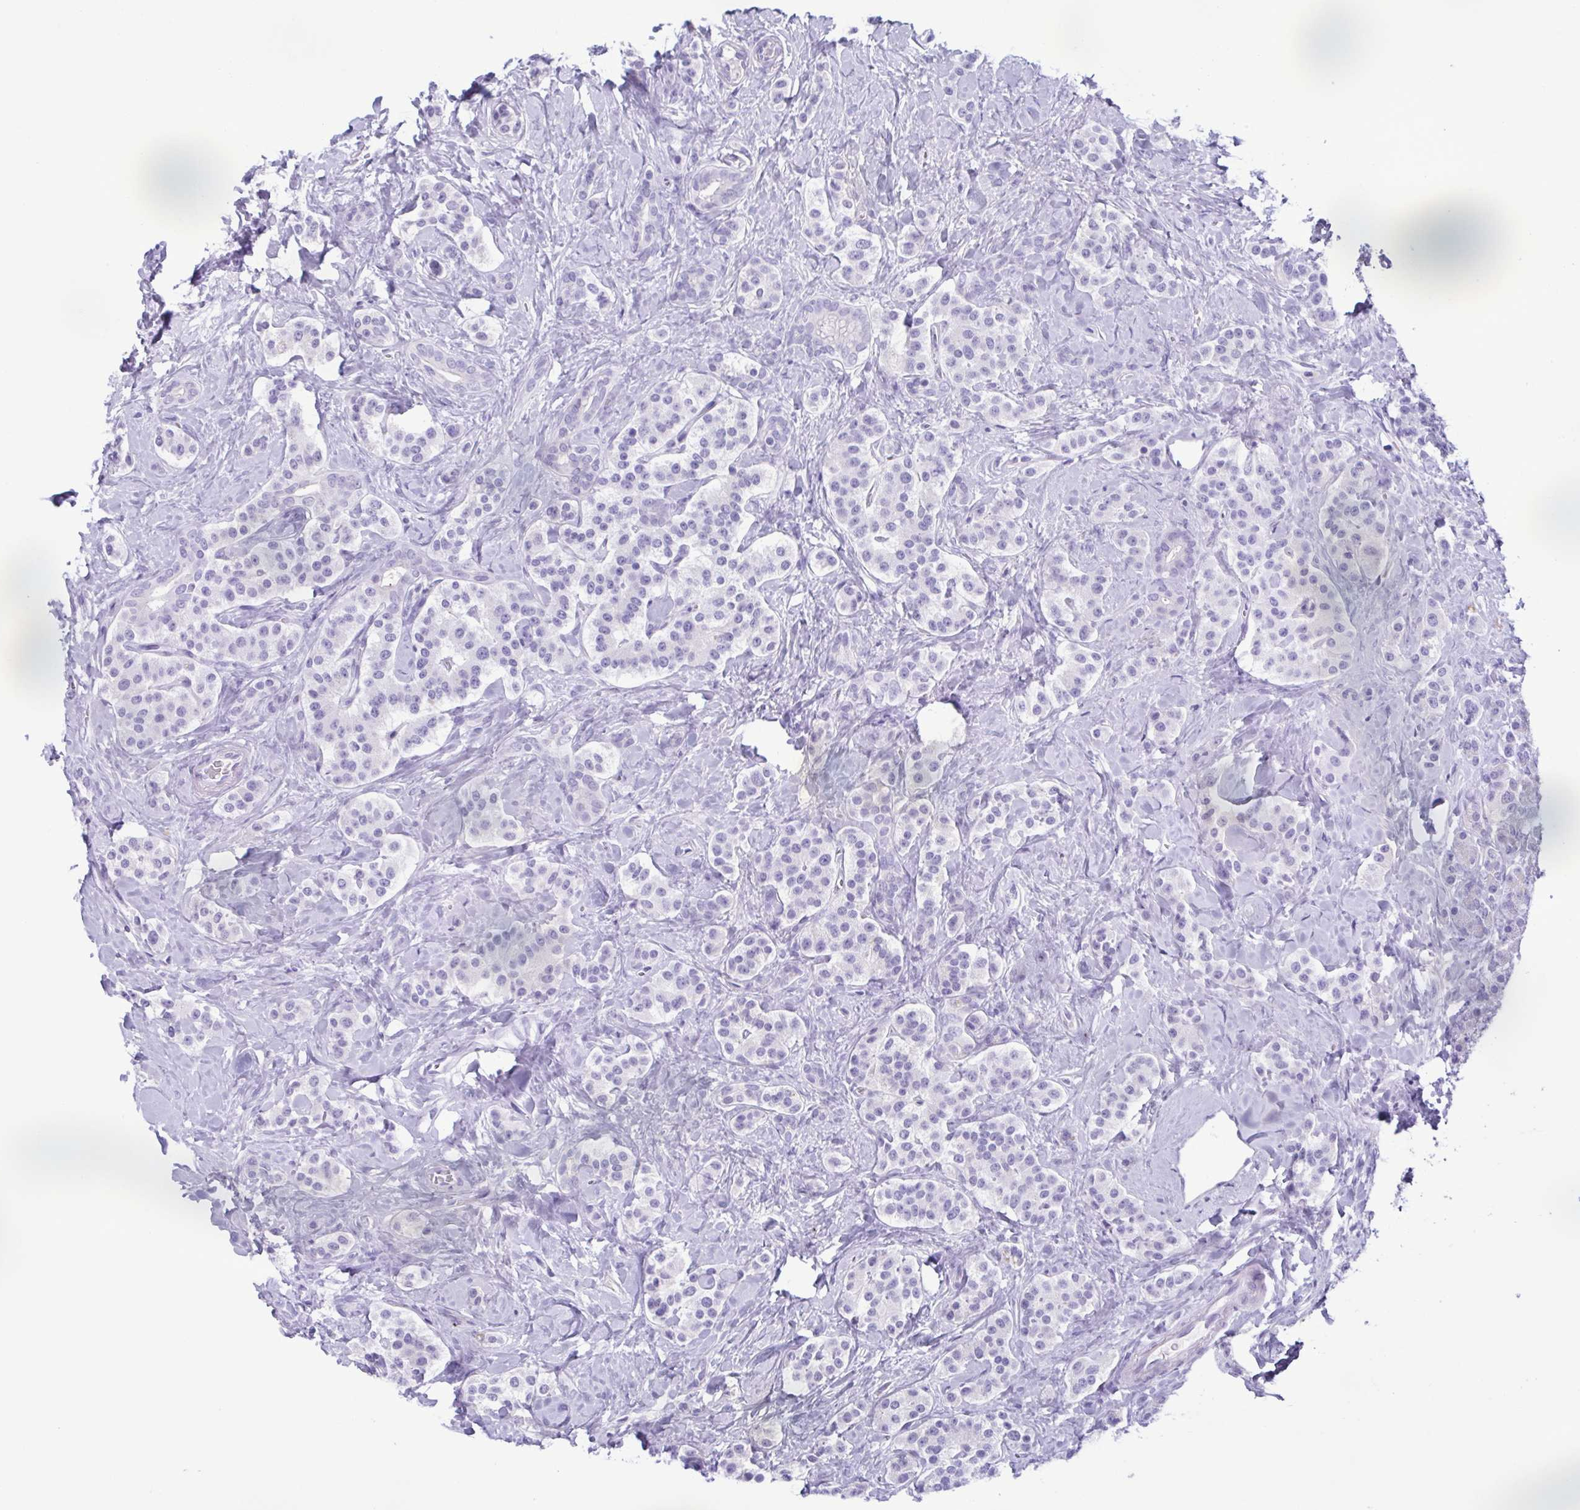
{"staining": {"intensity": "negative", "quantity": "none", "location": "none"}, "tissue": "carcinoid", "cell_type": "Tumor cells", "image_type": "cancer", "snomed": [{"axis": "morphology", "description": "Normal tissue, NOS"}, {"axis": "morphology", "description": "Carcinoid, malignant, NOS"}, {"axis": "topography", "description": "Pancreas"}], "caption": "High power microscopy image of an IHC micrograph of malignant carcinoid, revealing no significant expression in tumor cells.", "gene": "LTF", "patient": {"sex": "male", "age": 36}}